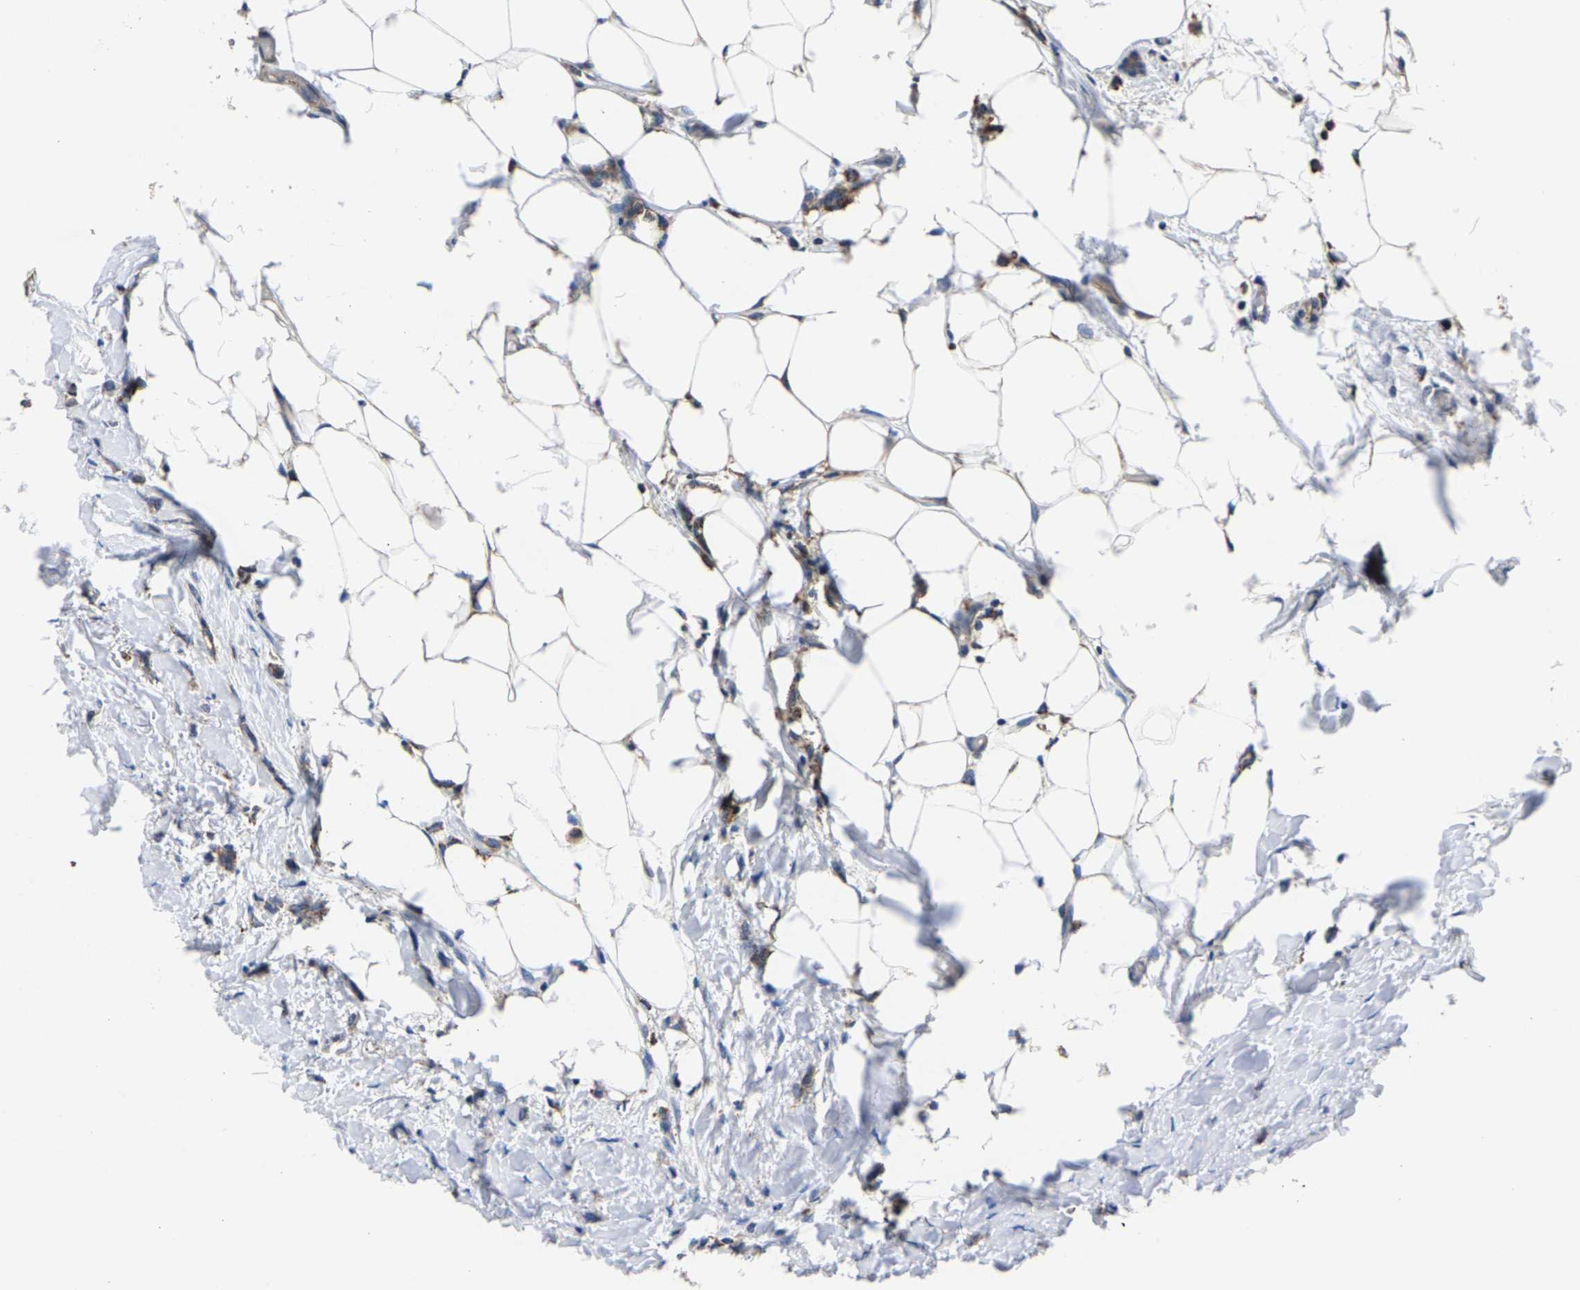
{"staining": {"intensity": "moderate", "quantity": ">75%", "location": "cytoplasmic/membranous"}, "tissue": "breast cancer", "cell_type": "Tumor cells", "image_type": "cancer", "snomed": [{"axis": "morphology", "description": "Lobular carcinoma, in situ"}, {"axis": "morphology", "description": "Lobular carcinoma"}, {"axis": "topography", "description": "Breast"}], "caption": "IHC micrograph of human breast lobular carcinoma in situ stained for a protein (brown), which exhibits medium levels of moderate cytoplasmic/membranous positivity in approximately >75% of tumor cells.", "gene": "SHMT2", "patient": {"sex": "female", "age": 41}}